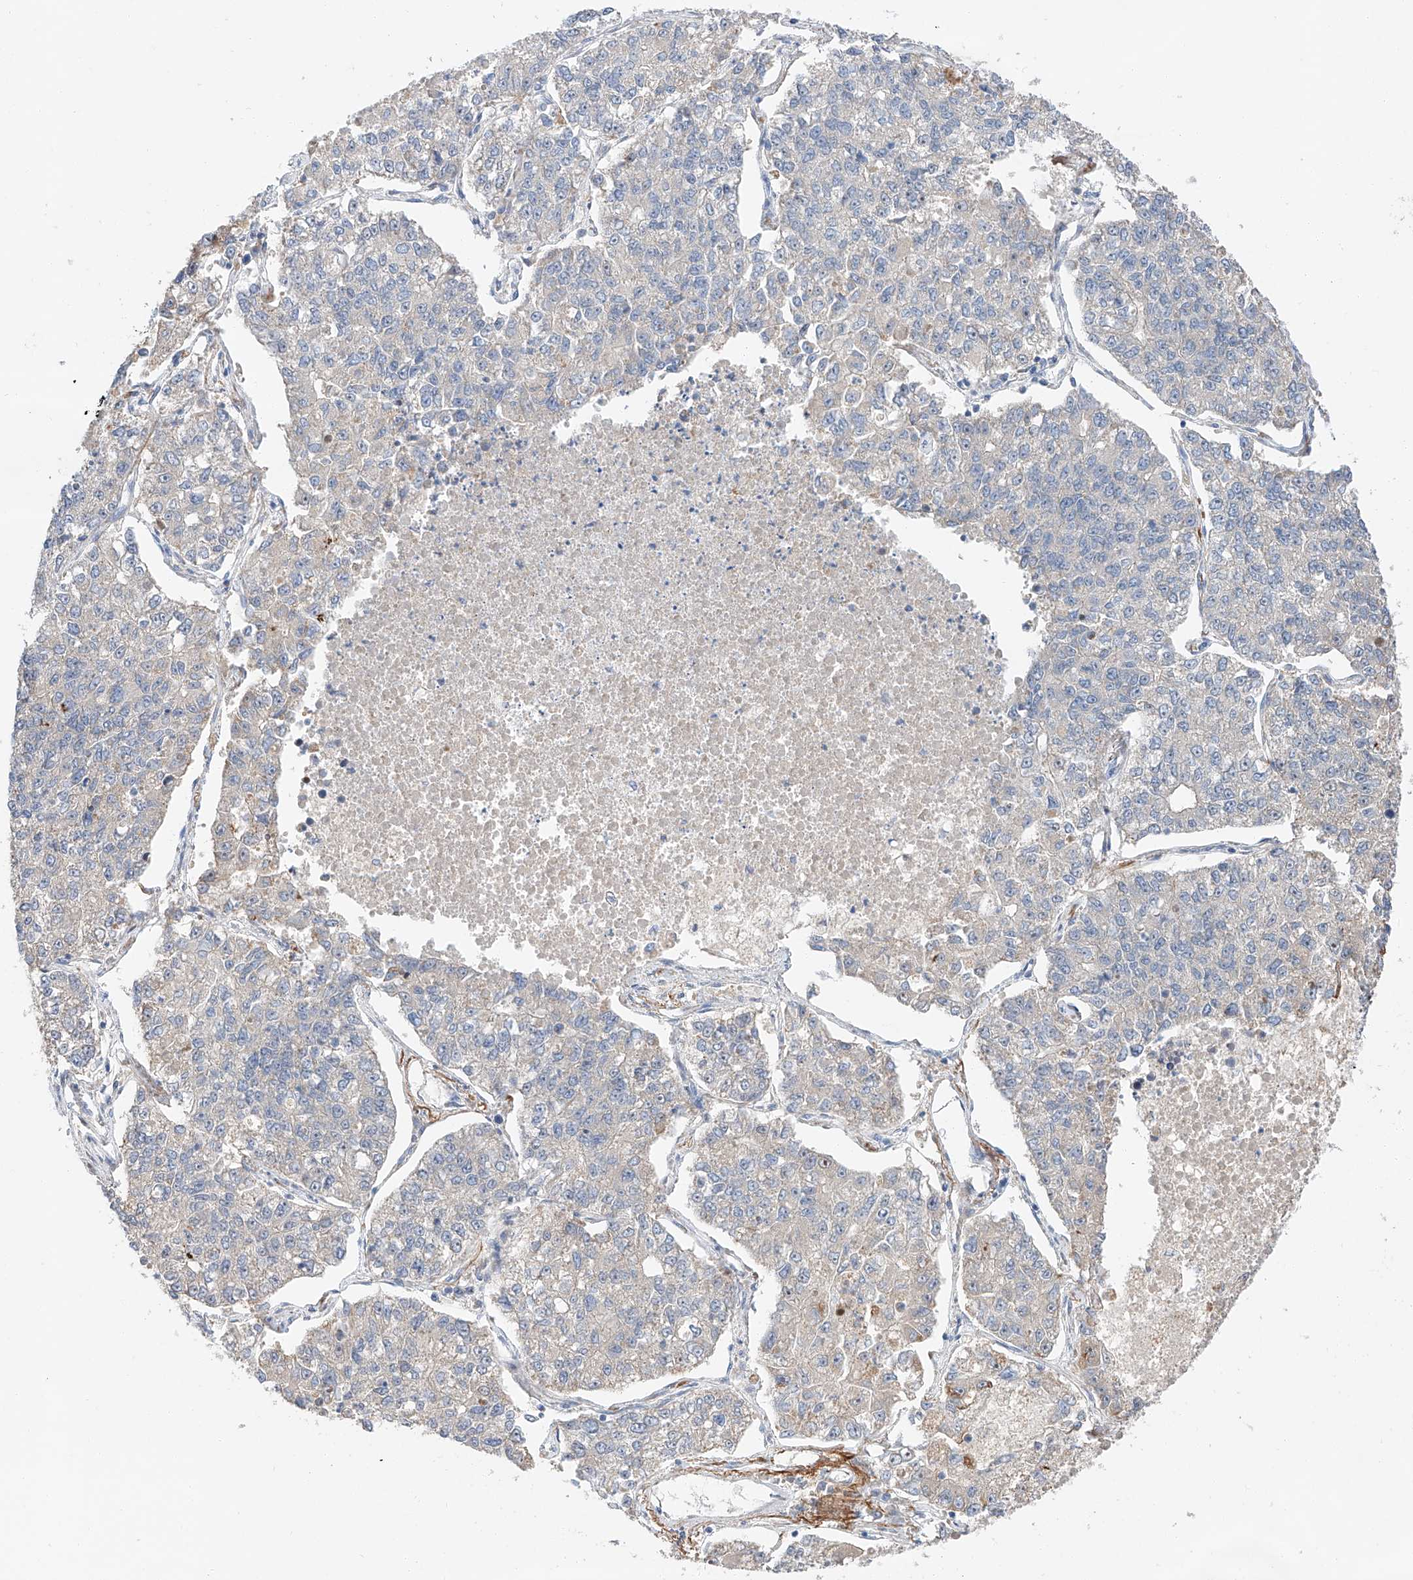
{"staining": {"intensity": "negative", "quantity": "none", "location": "none"}, "tissue": "lung cancer", "cell_type": "Tumor cells", "image_type": "cancer", "snomed": [{"axis": "morphology", "description": "Adenocarcinoma, NOS"}, {"axis": "topography", "description": "Lung"}], "caption": "A high-resolution photomicrograph shows immunohistochemistry (IHC) staining of lung cancer (adenocarcinoma), which displays no significant staining in tumor cells.", "gene": "USF3", "patient": {"sex": "male", "age": 49}}